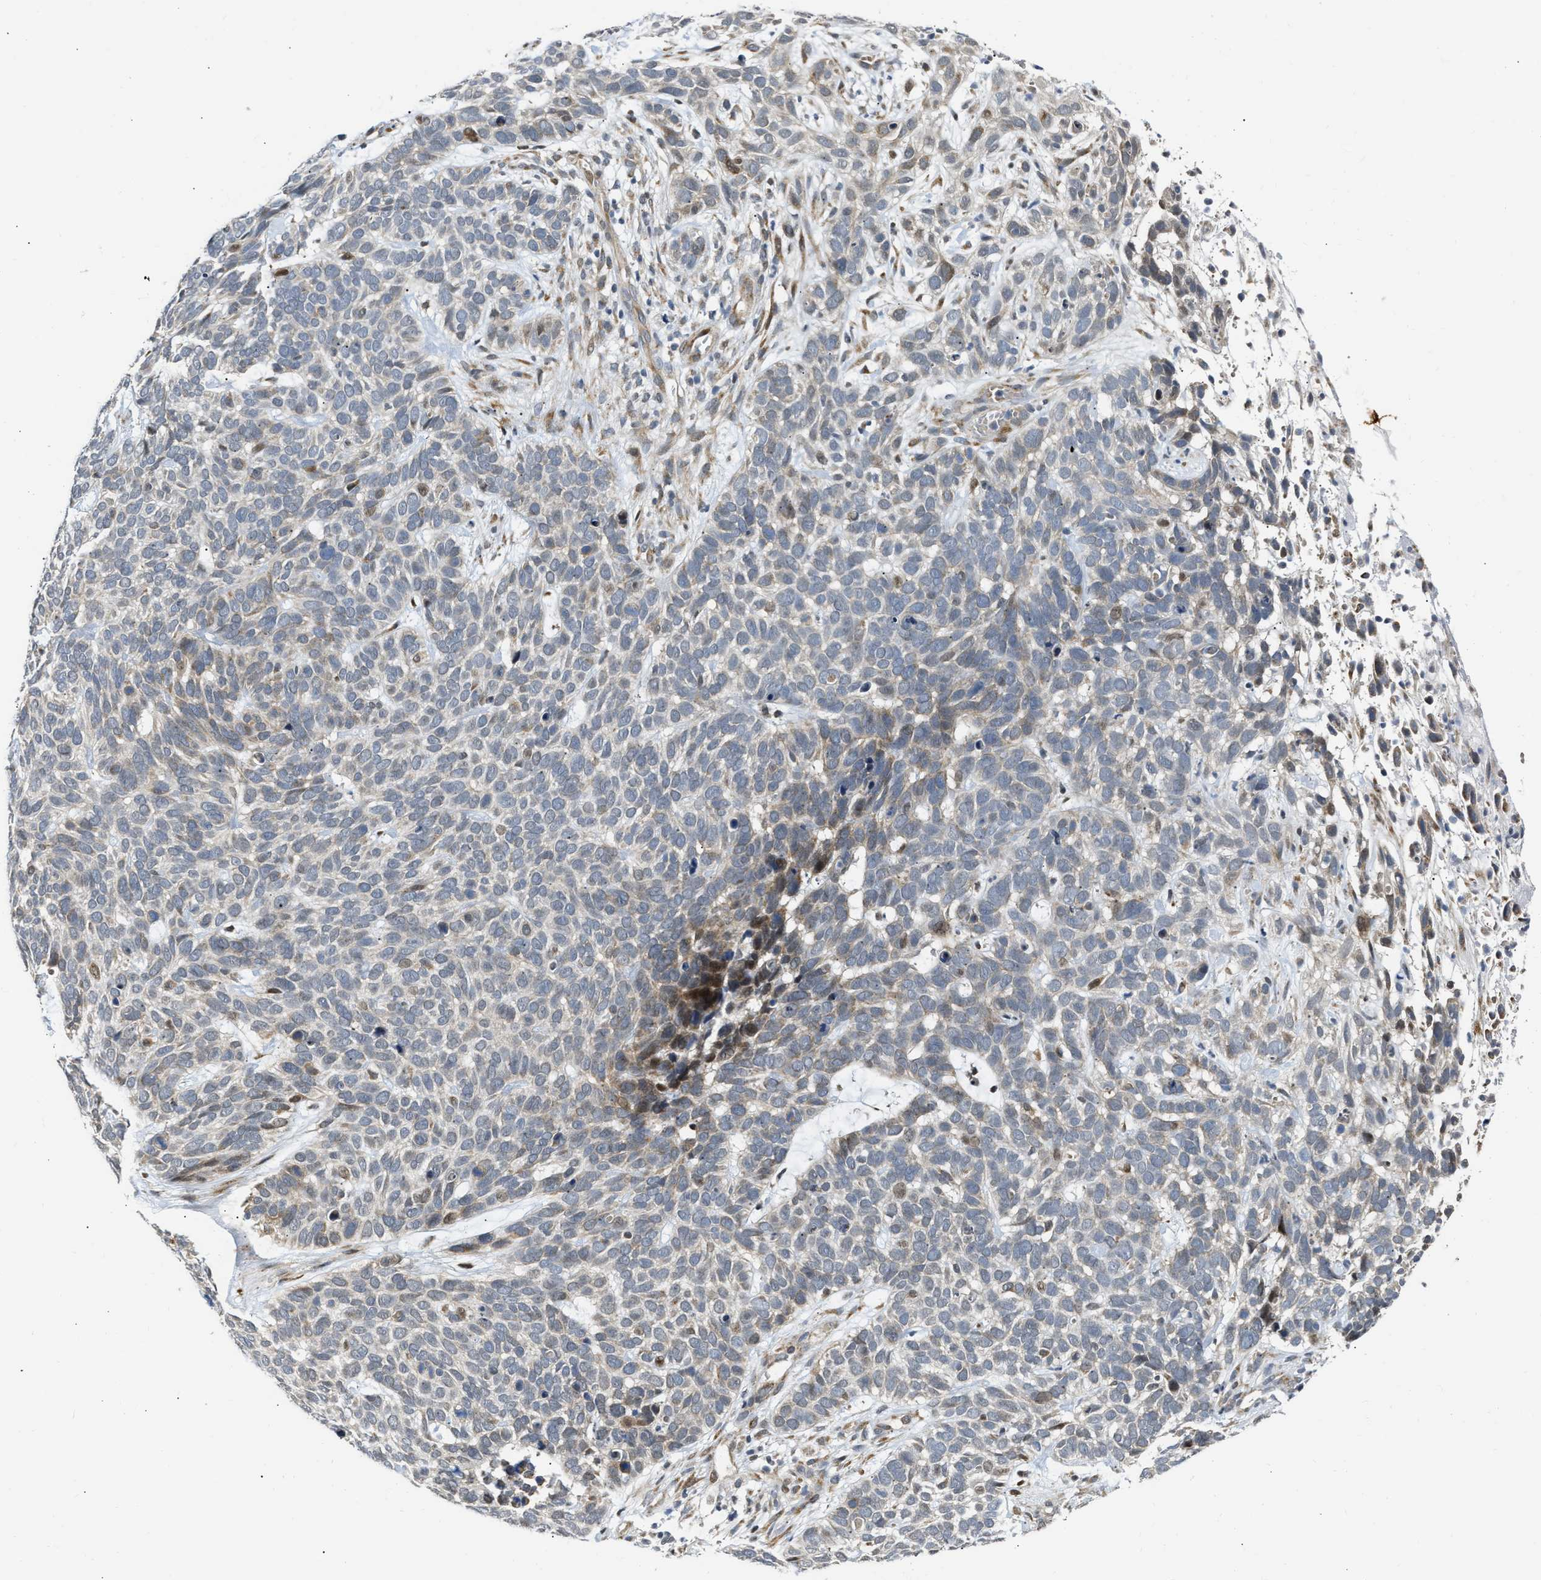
{"staining": {"intensity": "moderate", "quantity": "<25%", "location": "cytoplasmic/membranous"}, "tissue": "skin cancer", "cell_type": "Tumor cells", "image_type": "cancer", "snomed": [{"axis": "morphology", "description": "Basal cell carcinoma"}, {"axis": "topography", "description": "Skin"}], "caption": "An image of human skin cancer (basal cell carcinoma) stained for a protein exhibits moderate cytoplasmic/membranous brown staining in tumor cells.", "gene": "DEPTOR", "patient": {"sex": "male", "age": 87}}